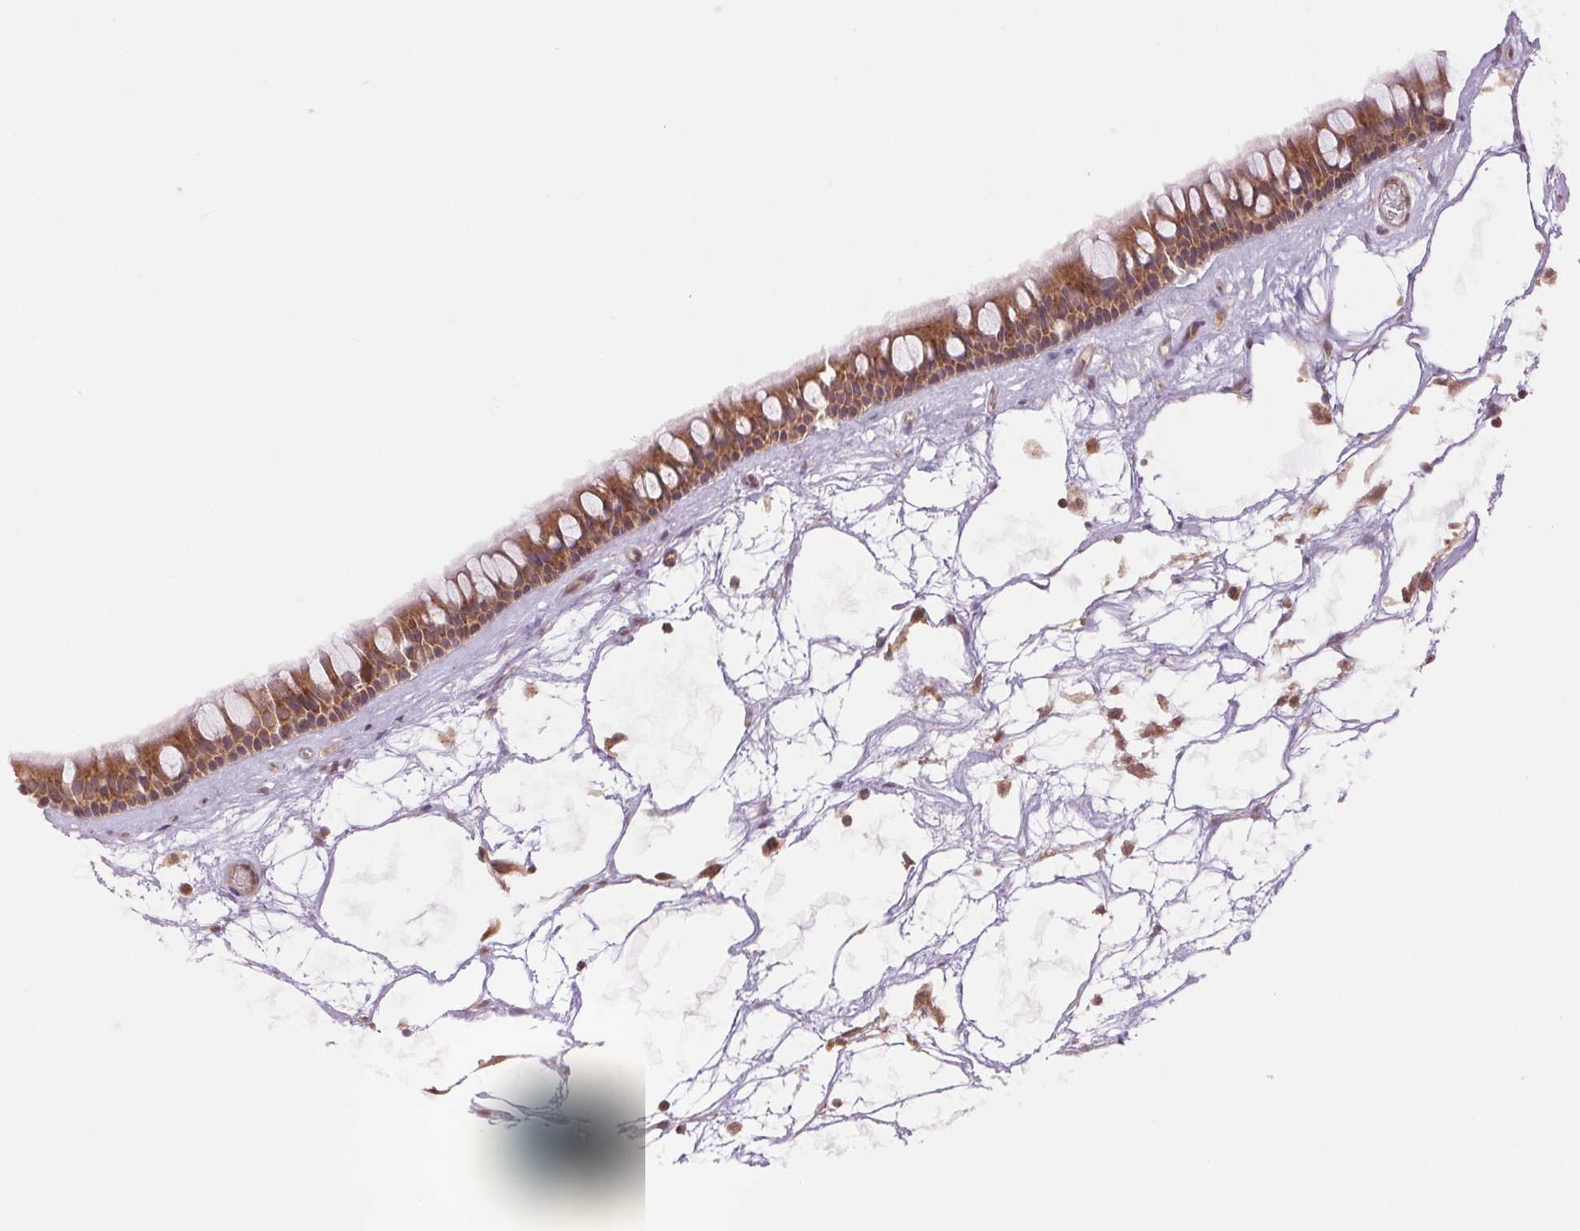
{"staining": {"intensity": "moderate", "quantity": ">75%", "location": "cytoplasmic/membranous"}, "tissue": "nasopharynx", "cell_type": "Respiratory epithelial cells", "image_type": "normal", "snomed": [{"axis": "morphology", "description": "Normal tissue, NOS"}, {"axis": "topography", "description": "Nasopharynx"}], "caption": "Immunohistochemical staining of benign human nasopharynx shows >75% levels of moderate cytoplasmic/membranous protein positivity in approximately >75% of respiratory epithelial cells.", "gene": "BTF3L4", "patient": {"sex": "male", "age": 68}}